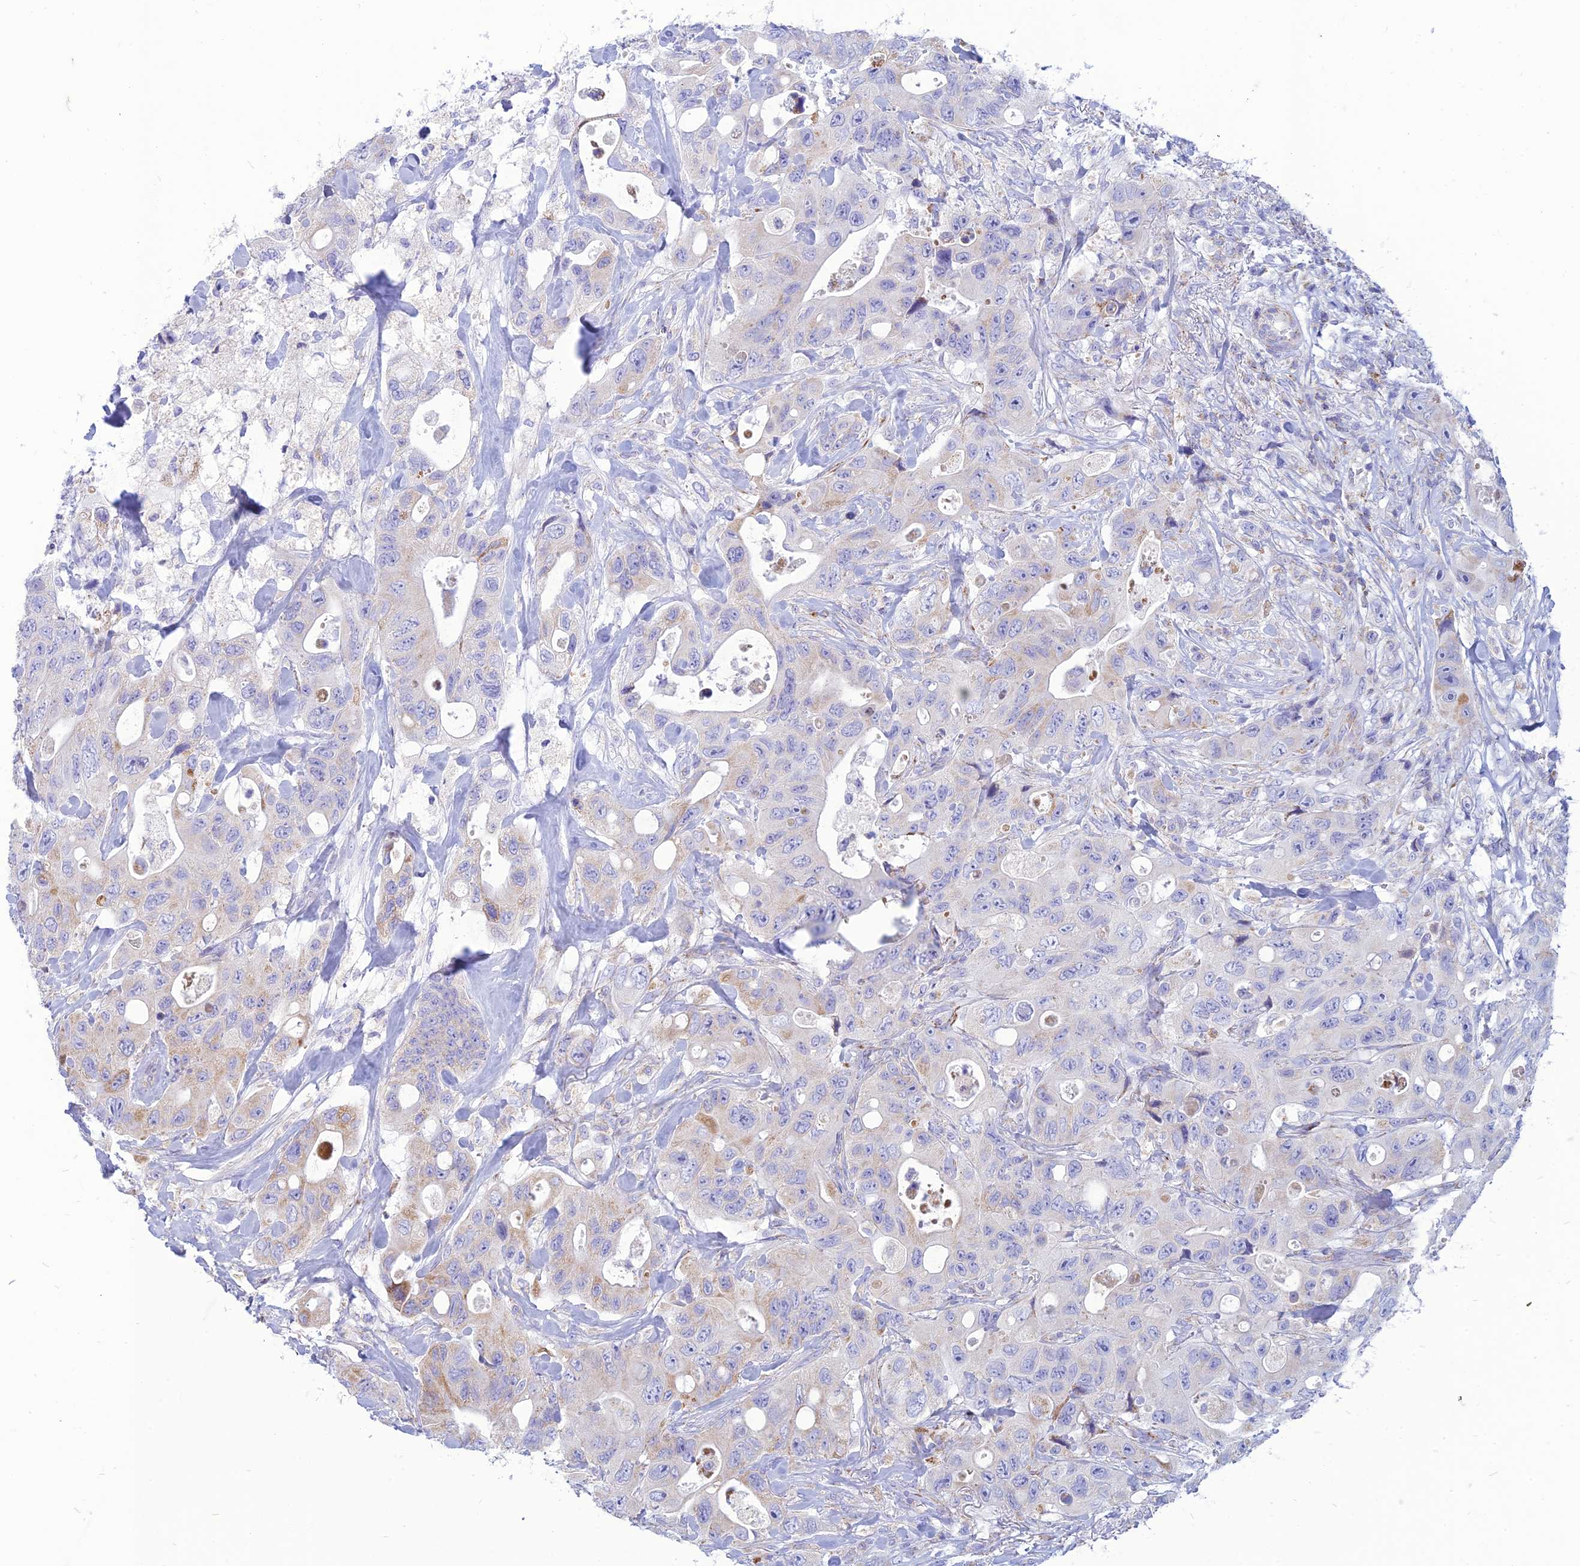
{"staining": {"intensity": "moderate", "quantity": "<25%", "location": "cytoplasmic/membranous"}, "tissue": "colorectal cancer", "cell_type": "Tumor cells", "image_type": "cancer", "snomed": [{"axis": "morphology", "description": "Adenocarcinoma, NOS"}, {"axis": "topography", "description": "Colon"}], "caption": "High-power microscopy captured an immunohistochemistry (IHC) histopathology image of colorectal adenocarcinoma, revealing moderate cytoplasmic/membranous expression in approximately <25% of tumor cells. Nuclei are stained in blue.", "gene": "PACC1", "patient": {"sex": "female", "age": 46}}